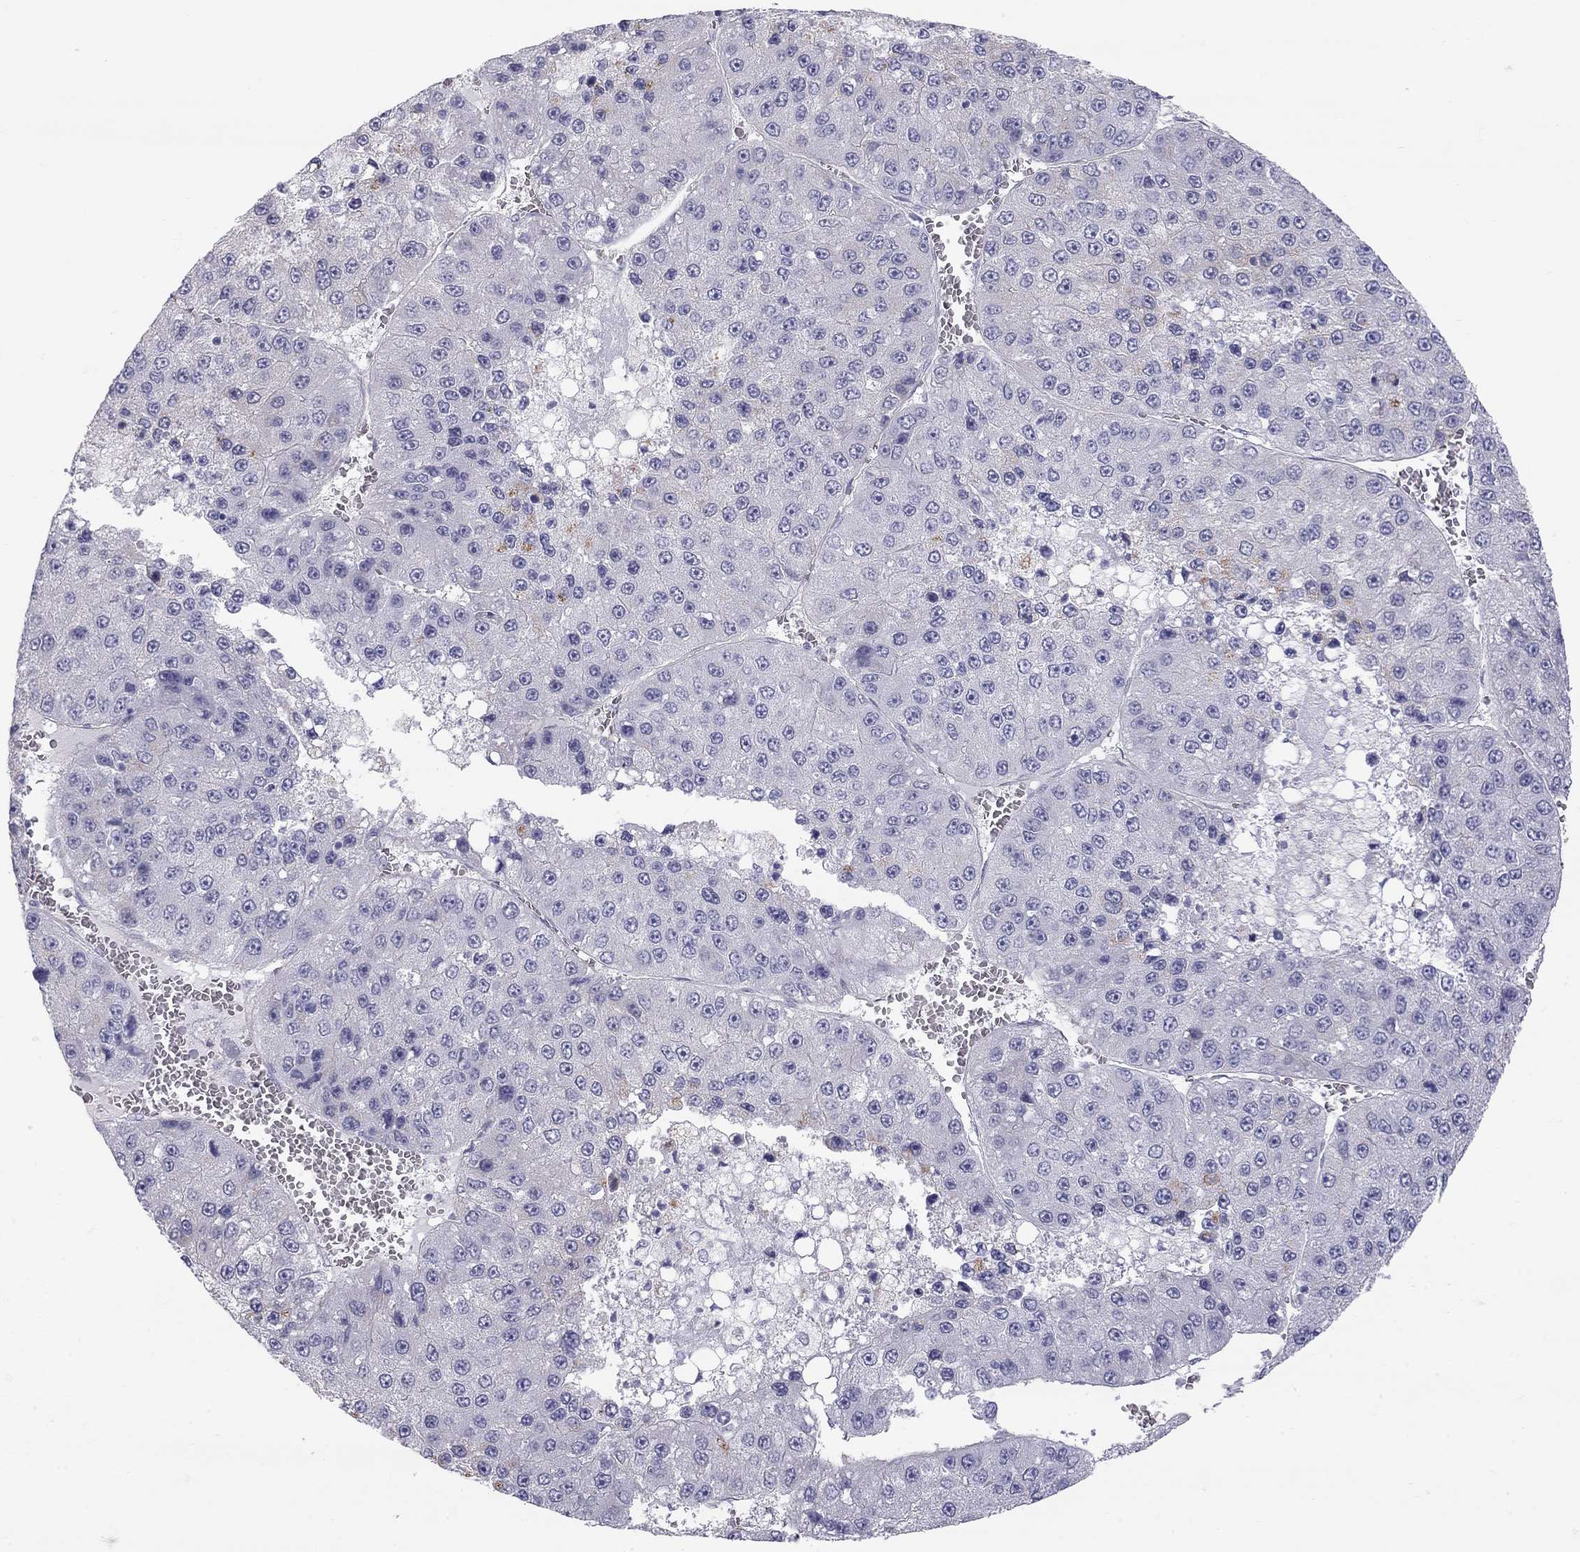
{"staining": {"intensity": "negative", "quantity": "none", "location": "none"}, "tissue": "liver cancer", "cell_type": "Tumor cells", "image_type": "cancer", "snomed": [{"axis": "morphology", "description": "Carcinoma, Hepatocellular, NOS"}, {"axis": "topography", "description": "Liver"}], "caption": "An immunohistochemistry histopathology image of liver cancer (hepatocellular carcinoma) is shown. There is no staining in tumor cells of liver cancer (hepatocellular carcinoma).", "gene": "TDRD6", "patient": {"sex": "female", "age": 73}}